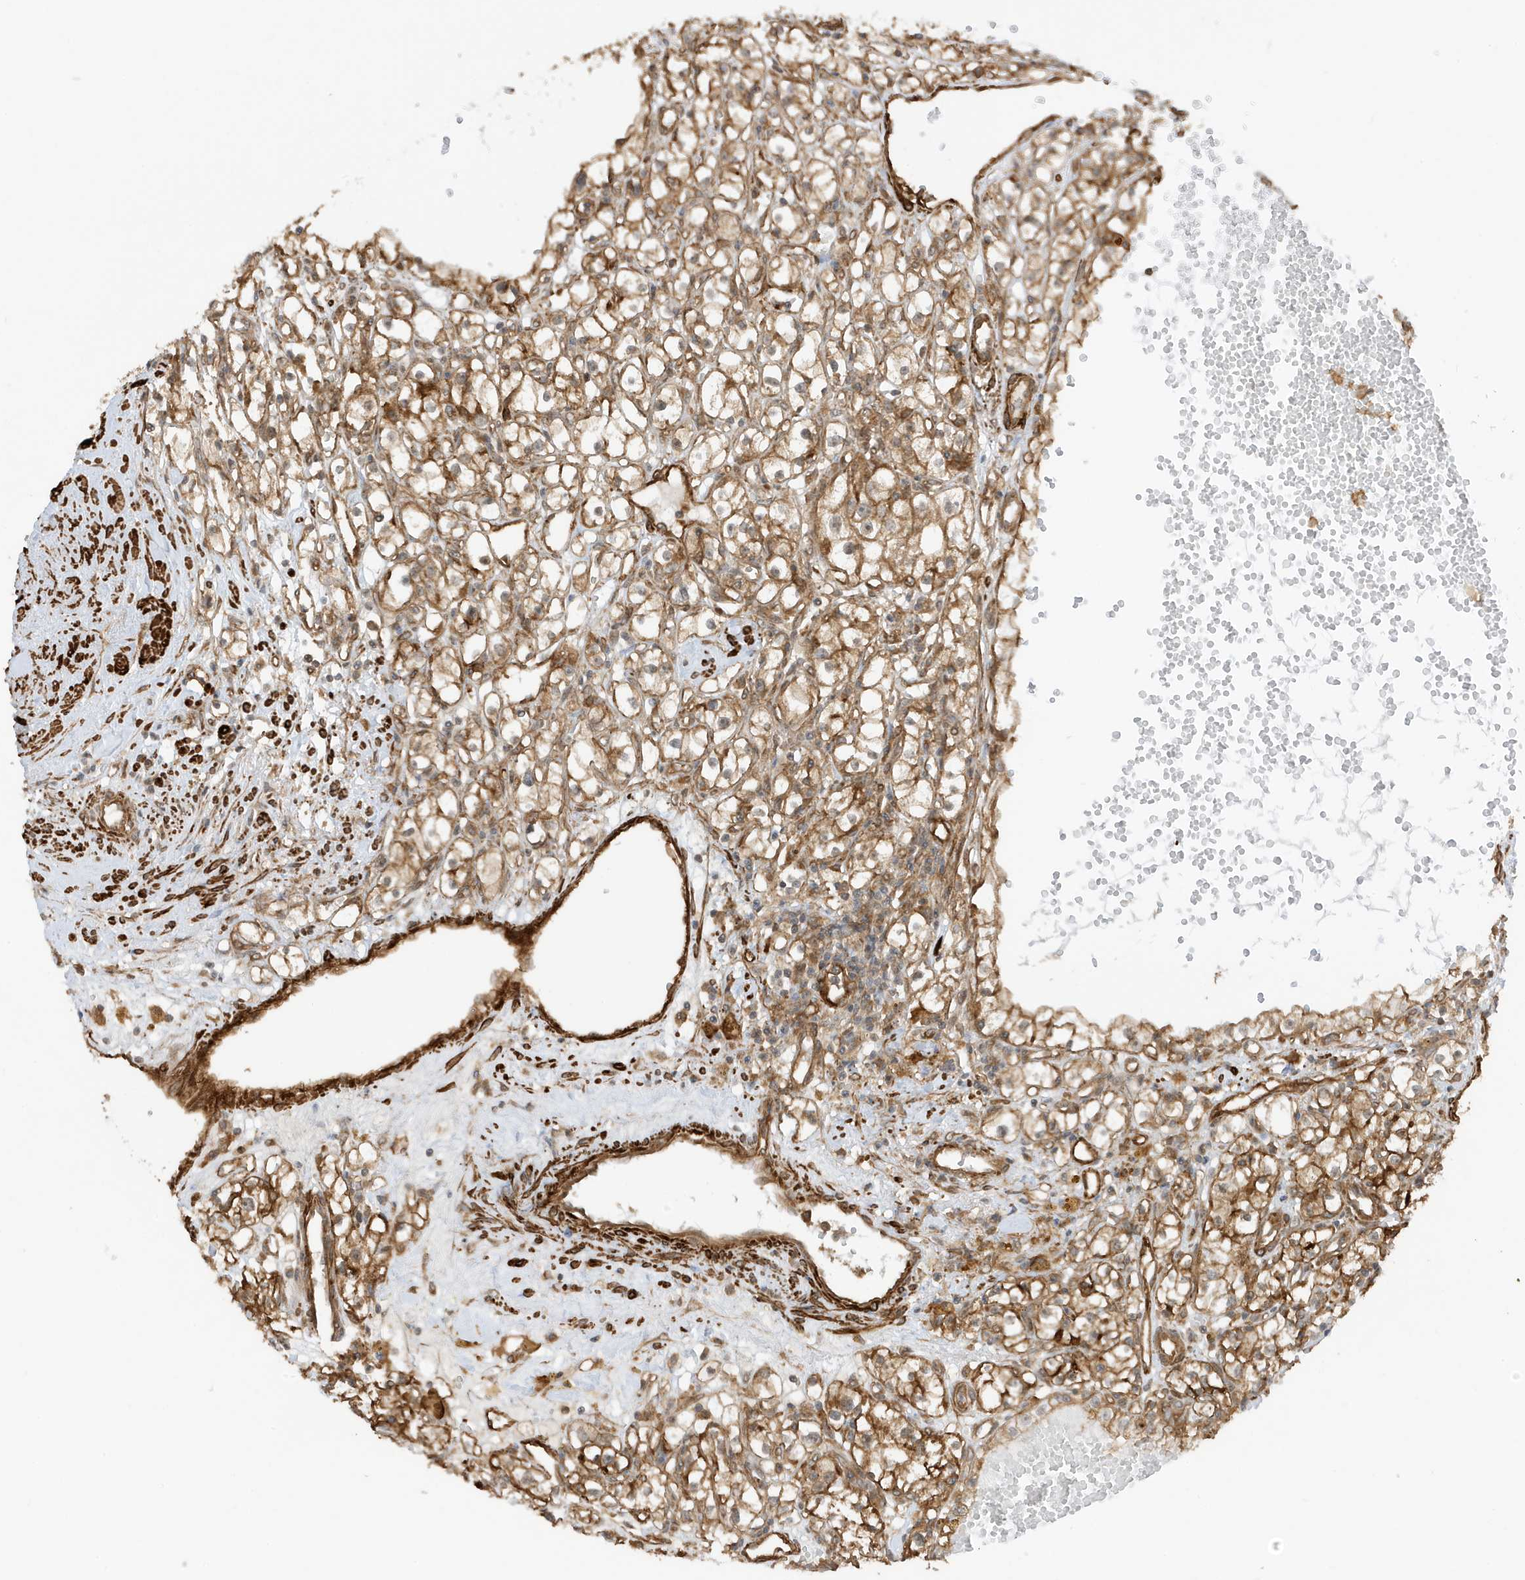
{"staining": {"intensity": "moderate", "quantity": ">75%", "location": "cytoplasmic/membranous"}, "tissue": "renal cancer", "cell_type": "Tumor cells", "image_type": "cancer", "snomed": [{"axis": "morphology", "description": "Adenocarcinoma, NOS"}, {"axis": "topography", "description": "Kidney"}], "caption": "This is a histology image of immunohistochemistry (IHC) staining of renal cancer (adenocarcinoma), which shows moderate positivity in the cytoplasmic/membranous of tumor cells.", "gene": "CDC42EP3", "patient": {"sex": "male", "age": 56}}